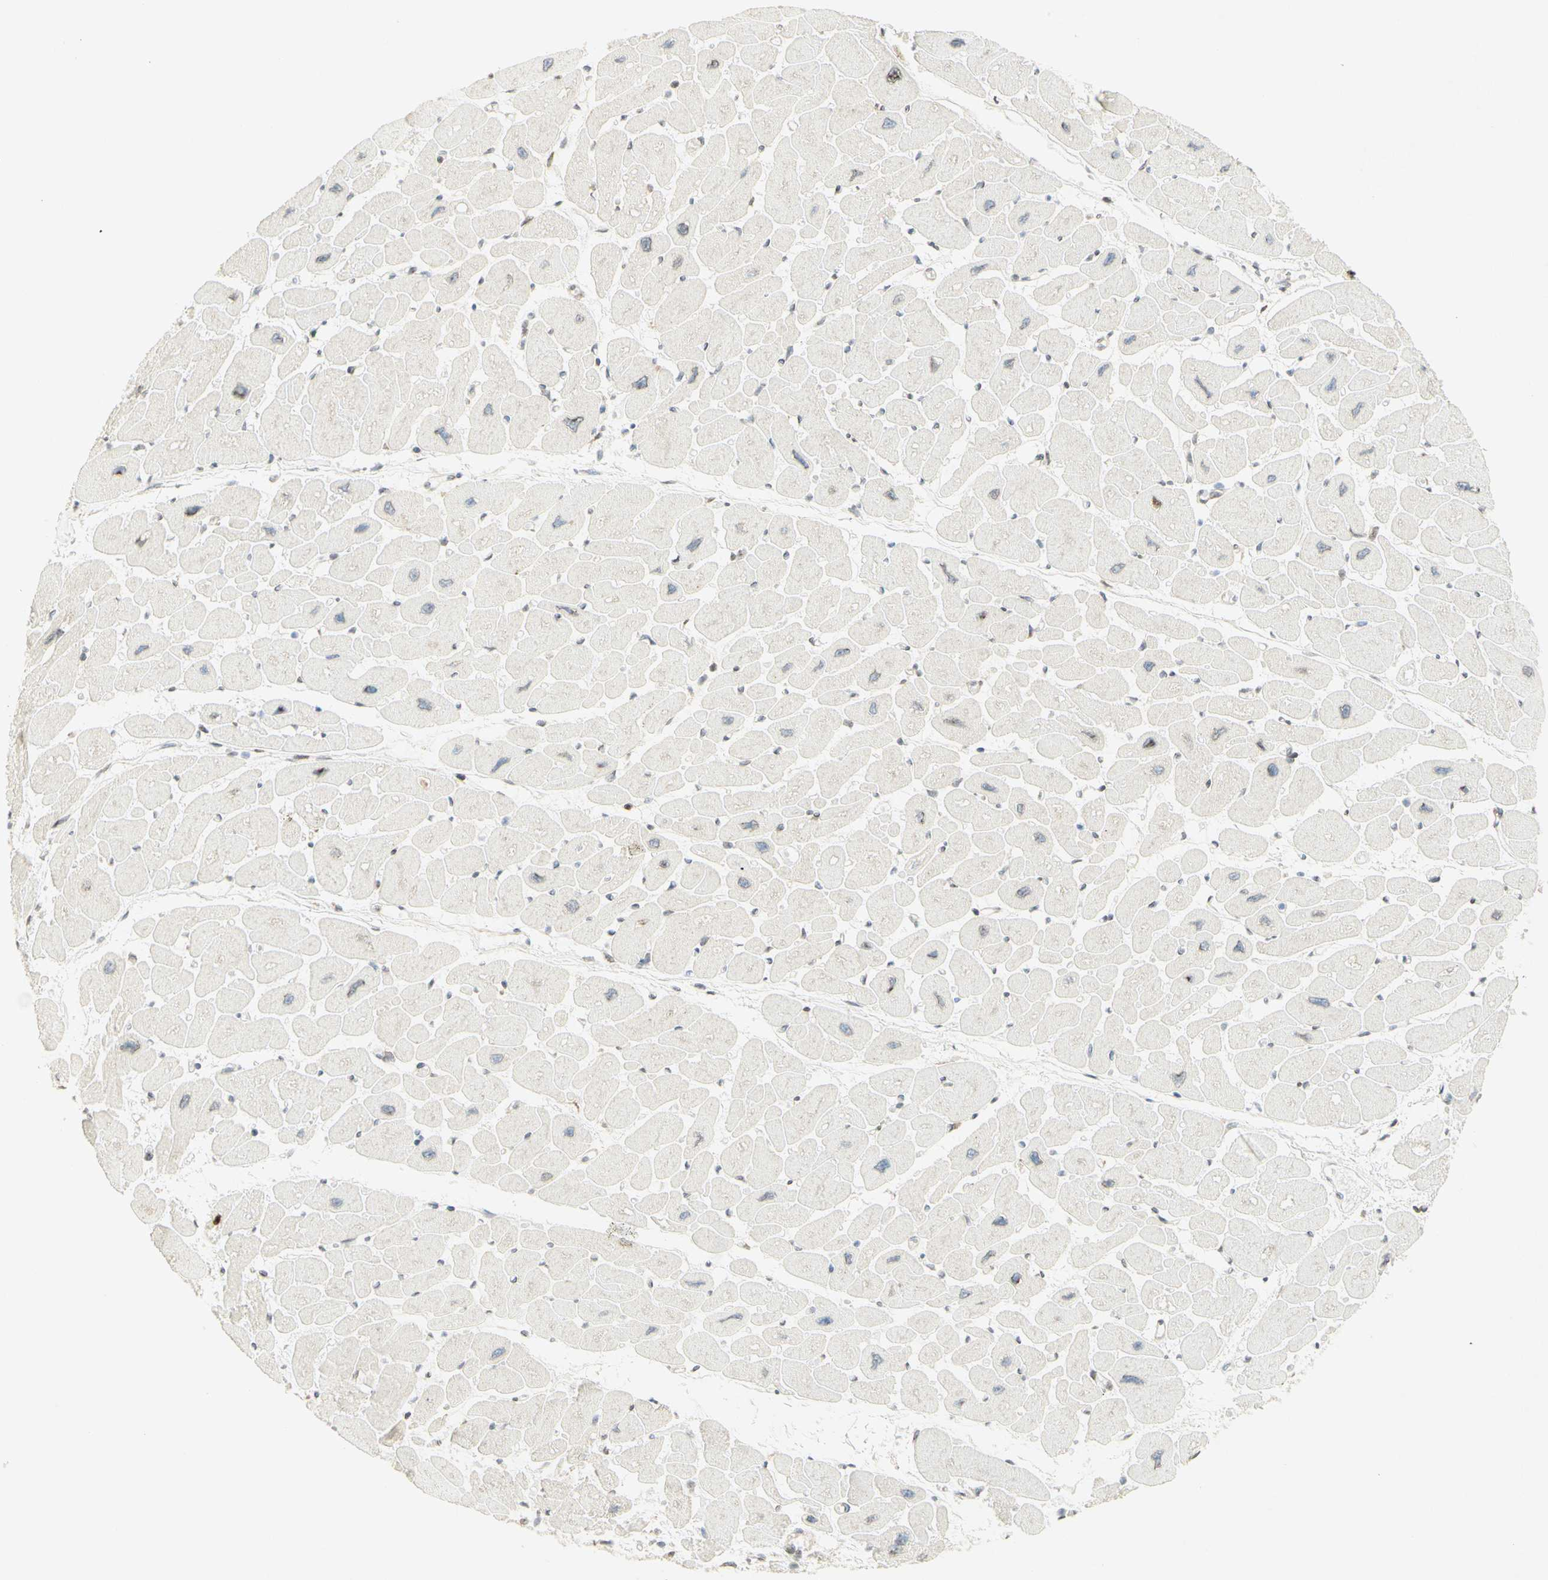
{"staining": {"intensity": "moderate", "quantity": "<25%", "location": "nuclear"}, "tissue": "heart muscle", "cell_type": "Cardiomyocytes", "image_type": "normal", "snomed": [{"axis": "morphology", "description": "Normal tissue, NOS"}, {"axis": "topography", "description": "Heart"}], "caption": "Moderate nuclear staining for a protein is seen in approximately <25% of cardiomyocytes of benign heart muscle using immunohistochemistry.", "gene": "E2F1", "patient": {"sex": "female", "age": 54}}